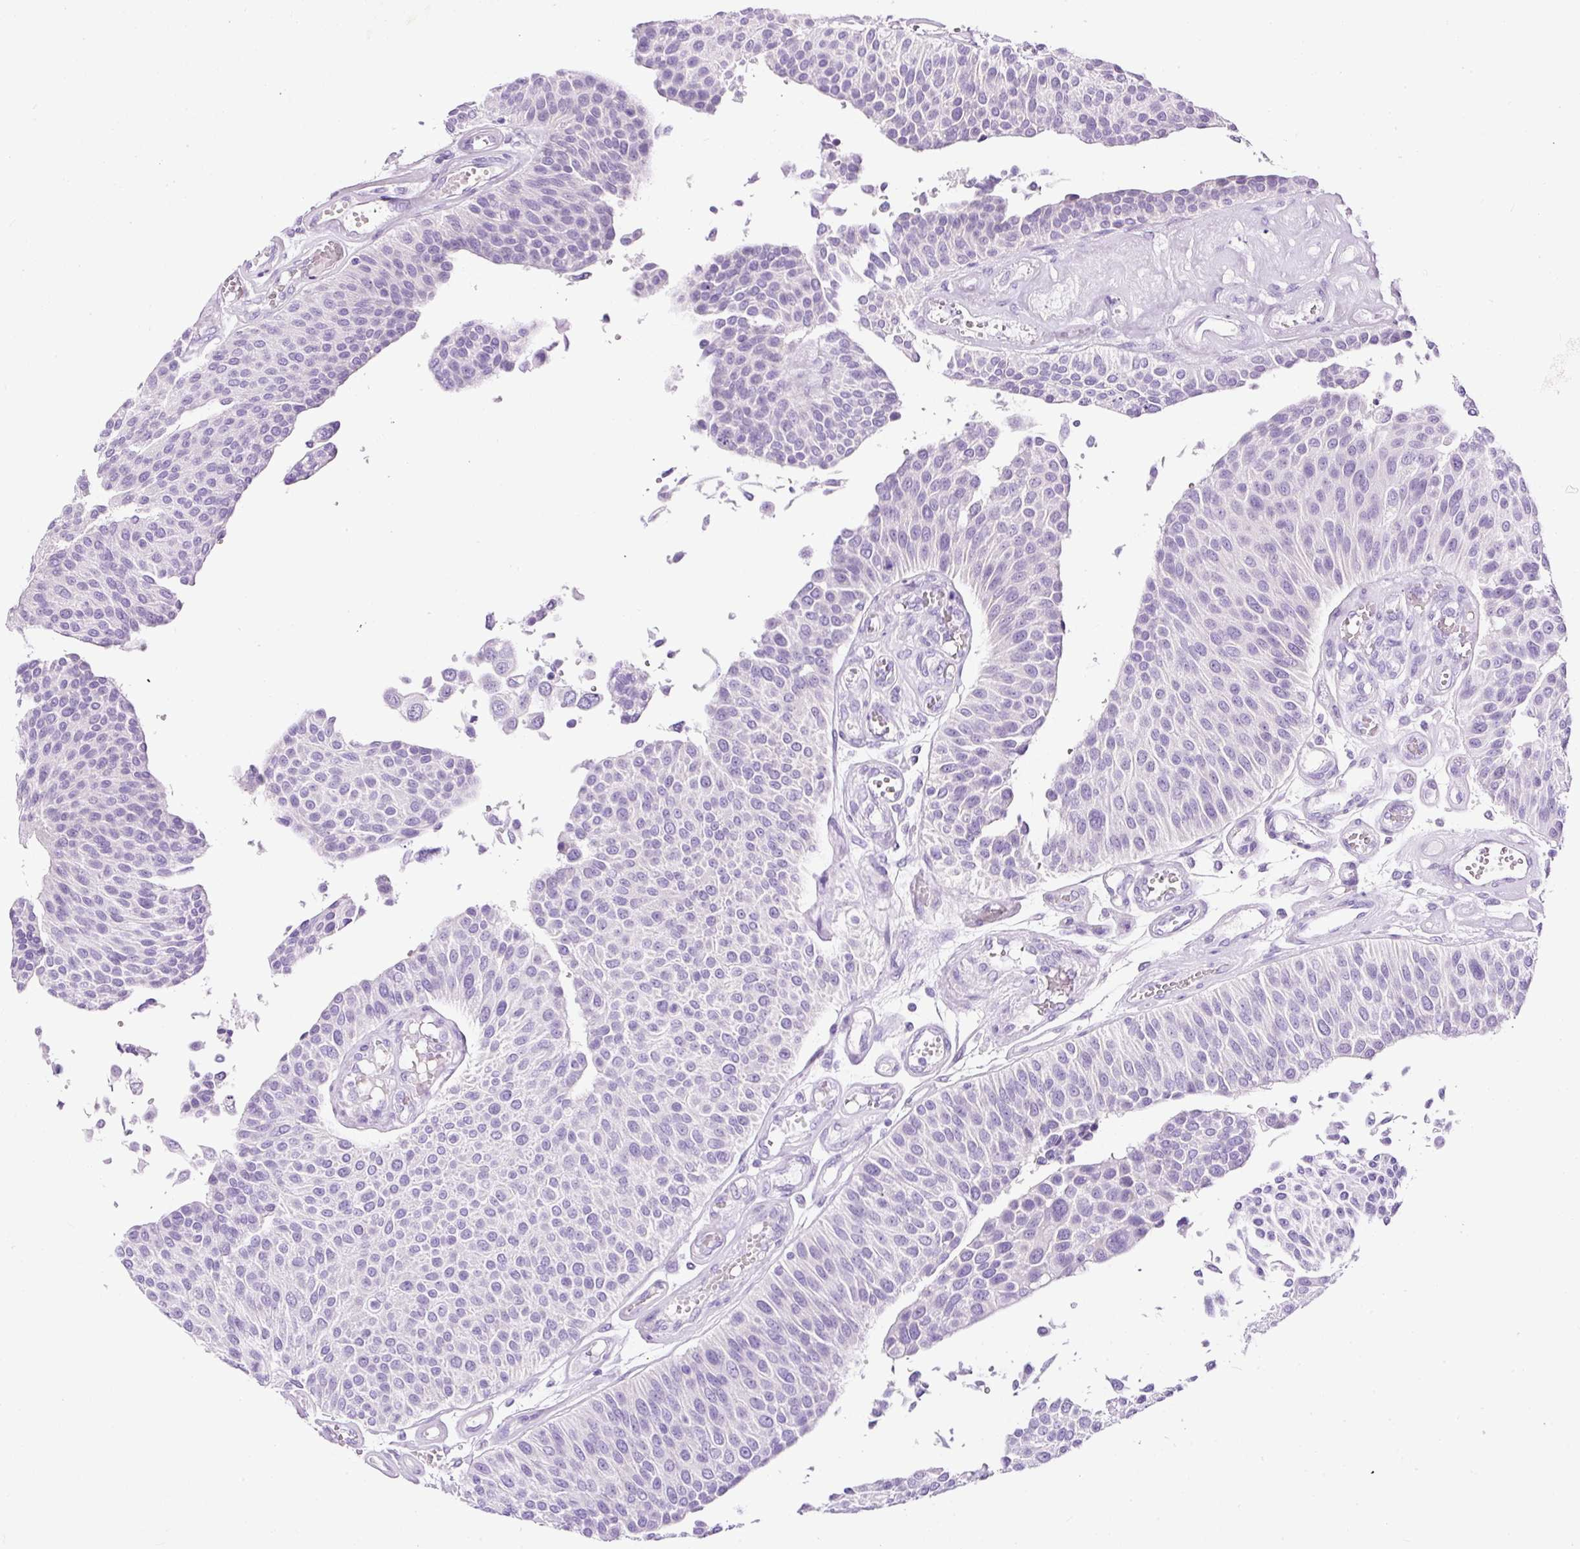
{"staining": {"intensity": "negative", "quantity": "none", "location": "none"}, "tissue": "urothelial cancer", "cell_type": "Tumor cells", "image_type": "cancer", "snomed": [{"axis": "morphology", "description": "Urothelial carcinoma, NOS"}, {"axis": "topography", "description": "Urinary bladder"}], "caption": "High power microscopy histopathology image of an immunohistochemistry (IHC) photomicrograph of urothelial cancer, revealing no significant staining in tumor cells. The staining is performed using DAB (3,3'-diaminobenzidine) brown chromogen with nuclei counter-stained in using hematoxylin.", "gene": "STOX2", "patient": {"sex": "male", "age": 55}}